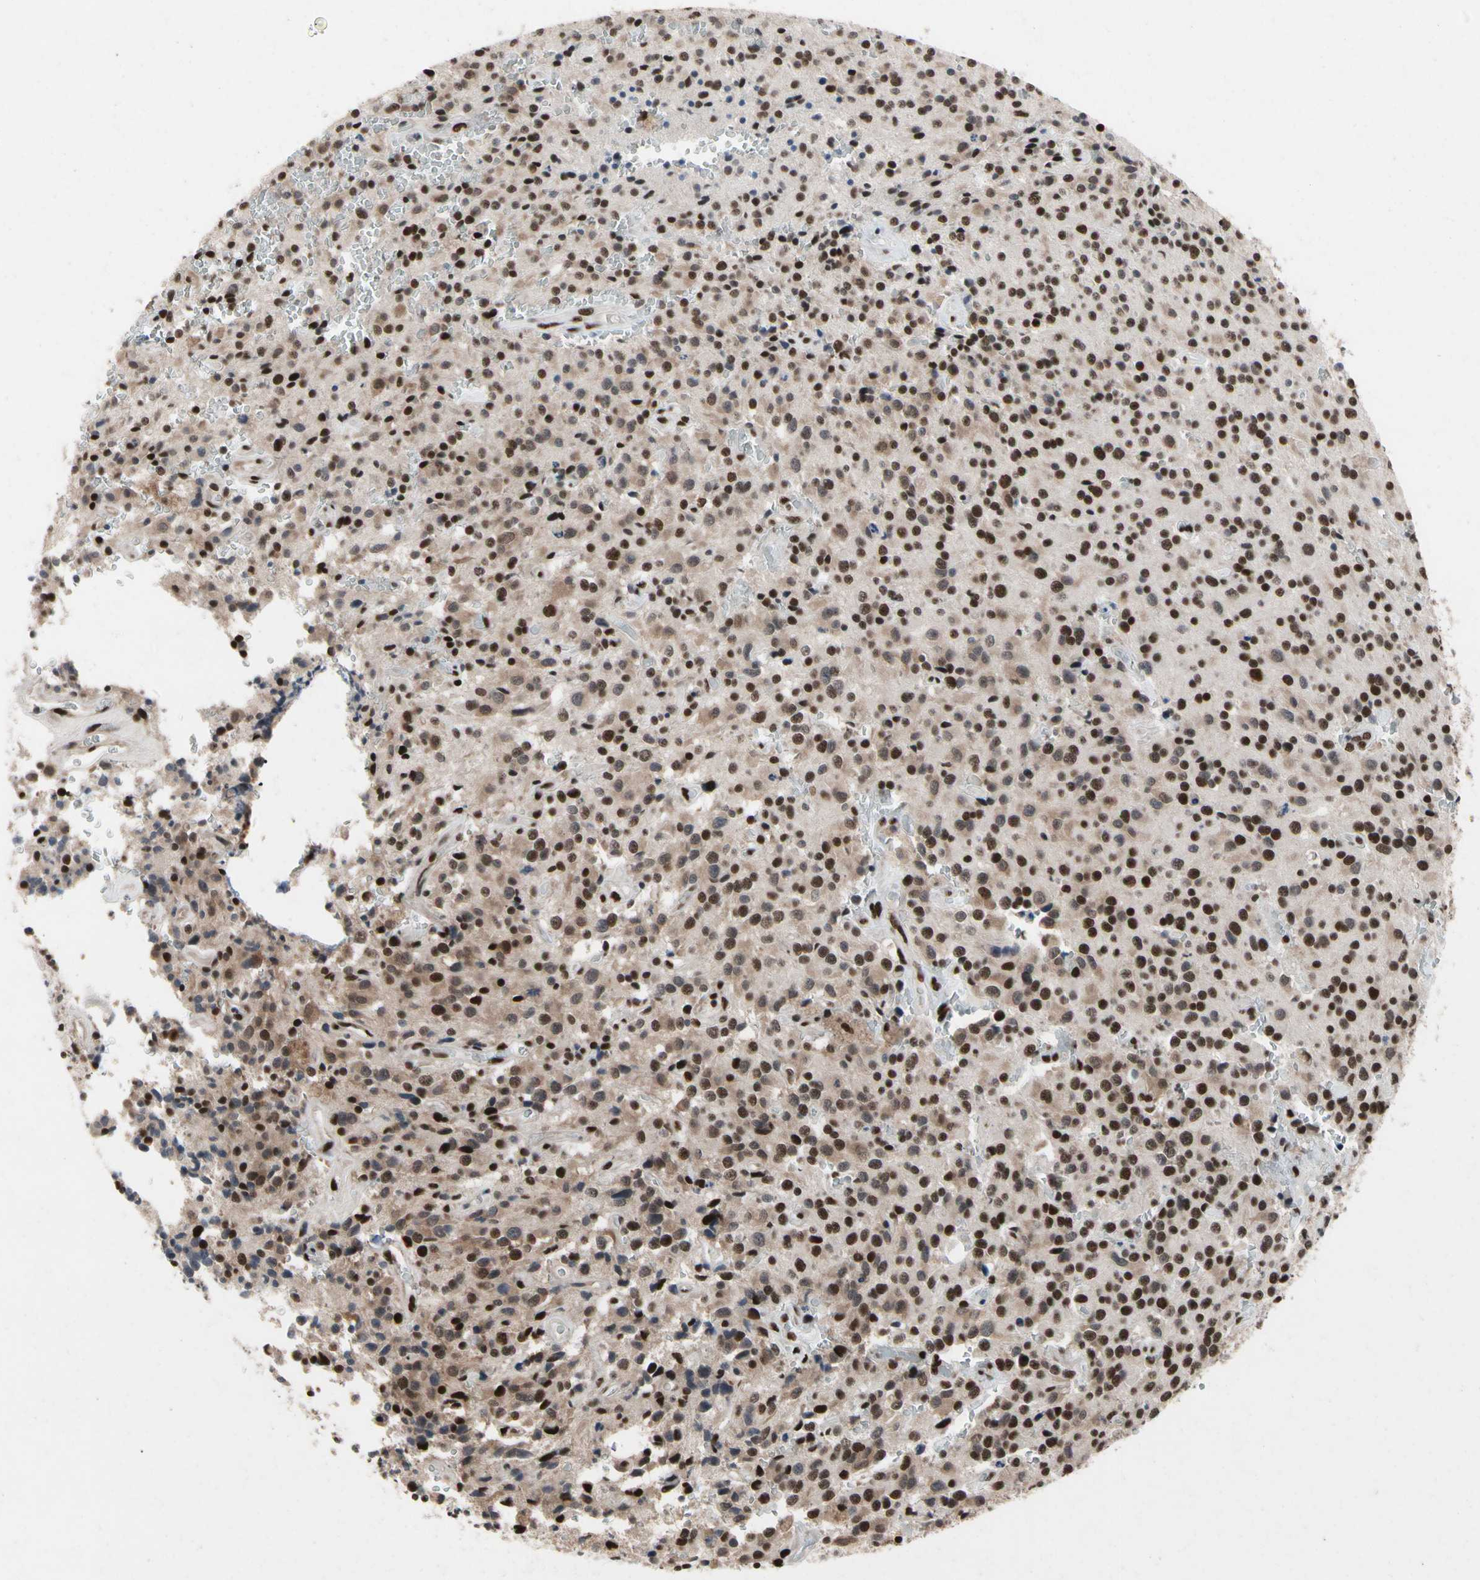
{"staining": {"intensity": "strong", "quantity": ">75%", "location": "cytoplasmic/membranous,nuclear"}, "tissue": "glioma", "cell_type": "Tumor cells", "image_type": "cancer", "snomed": [{"axis": "morphology", "description": "Glioma, malignant, Low grade"}, {"axis": "topography", "description": "Brain"}], "caption": "Immunohistochemistry histopathology image of malignant glioma (low-grade) stained for a protein (brown), which exhibits high levels of strong cytoplasmic/membranous and nuclear staining in approximately >75% of tumor cells.", "gene": "FAM98B", "patient": {"sex": "male", "age": 58}}